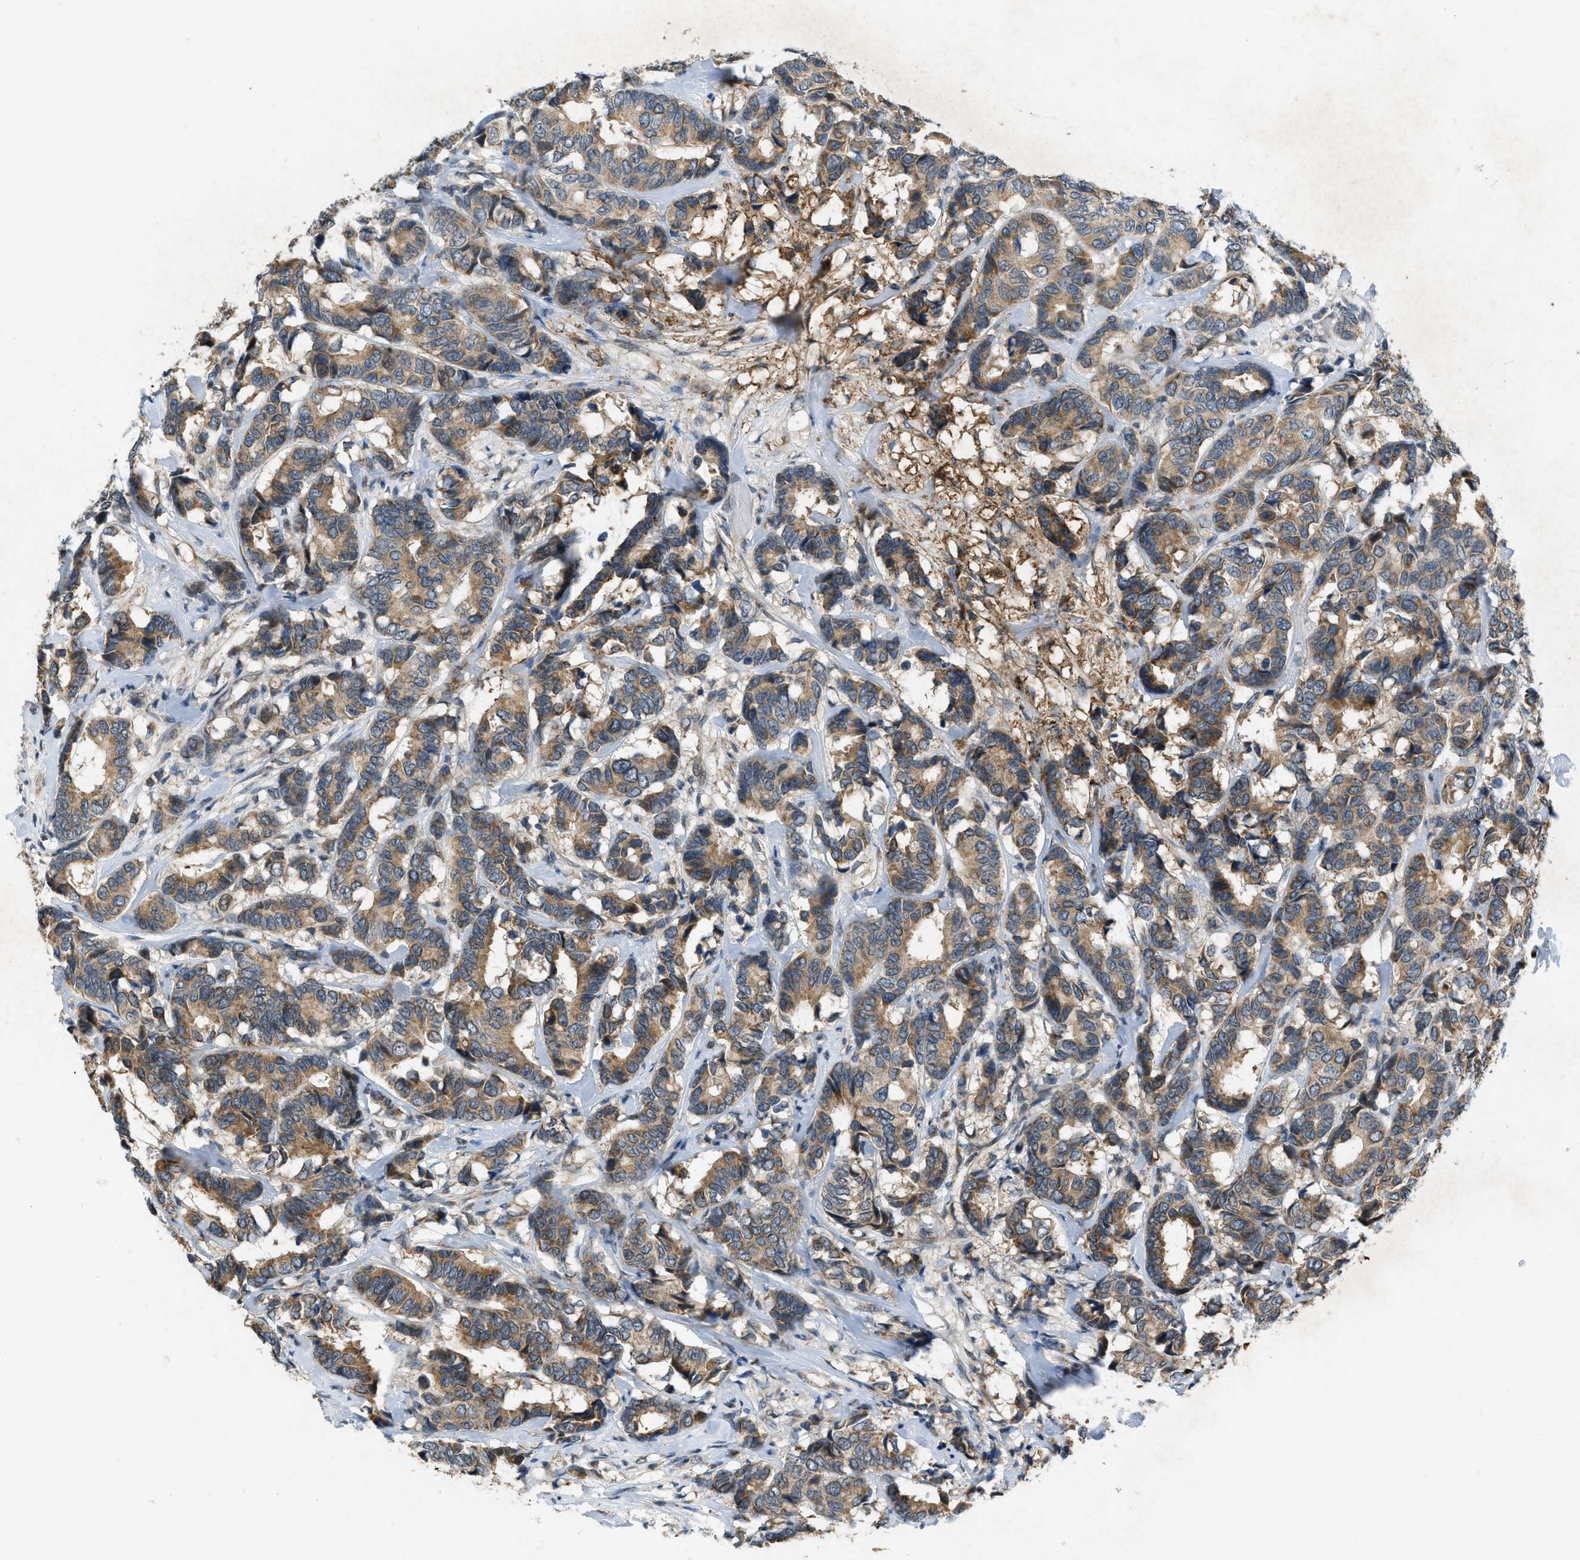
{"staining": {"intensity": "moderate", "quantity": ">75%", "location": "cytoplasmic/membranous"}, "tissue": "breast cancer", "cell_type": "Tumor cells", "image_type": "cancer", "snomed": [{"axis": "morphology", "description": "Duct carcinoma"}, {"axis": "topography", "description": "Breast"}], "caption": "A brown stain labels moderate cytoplasmic/membranous expression of a protein in human breast cancer tumor cells. Ihc stains the protein in brown and the nuclei are stained blue.", "gene": "PPP1R15A", "patient": {"sex": "female", "age": 87}}